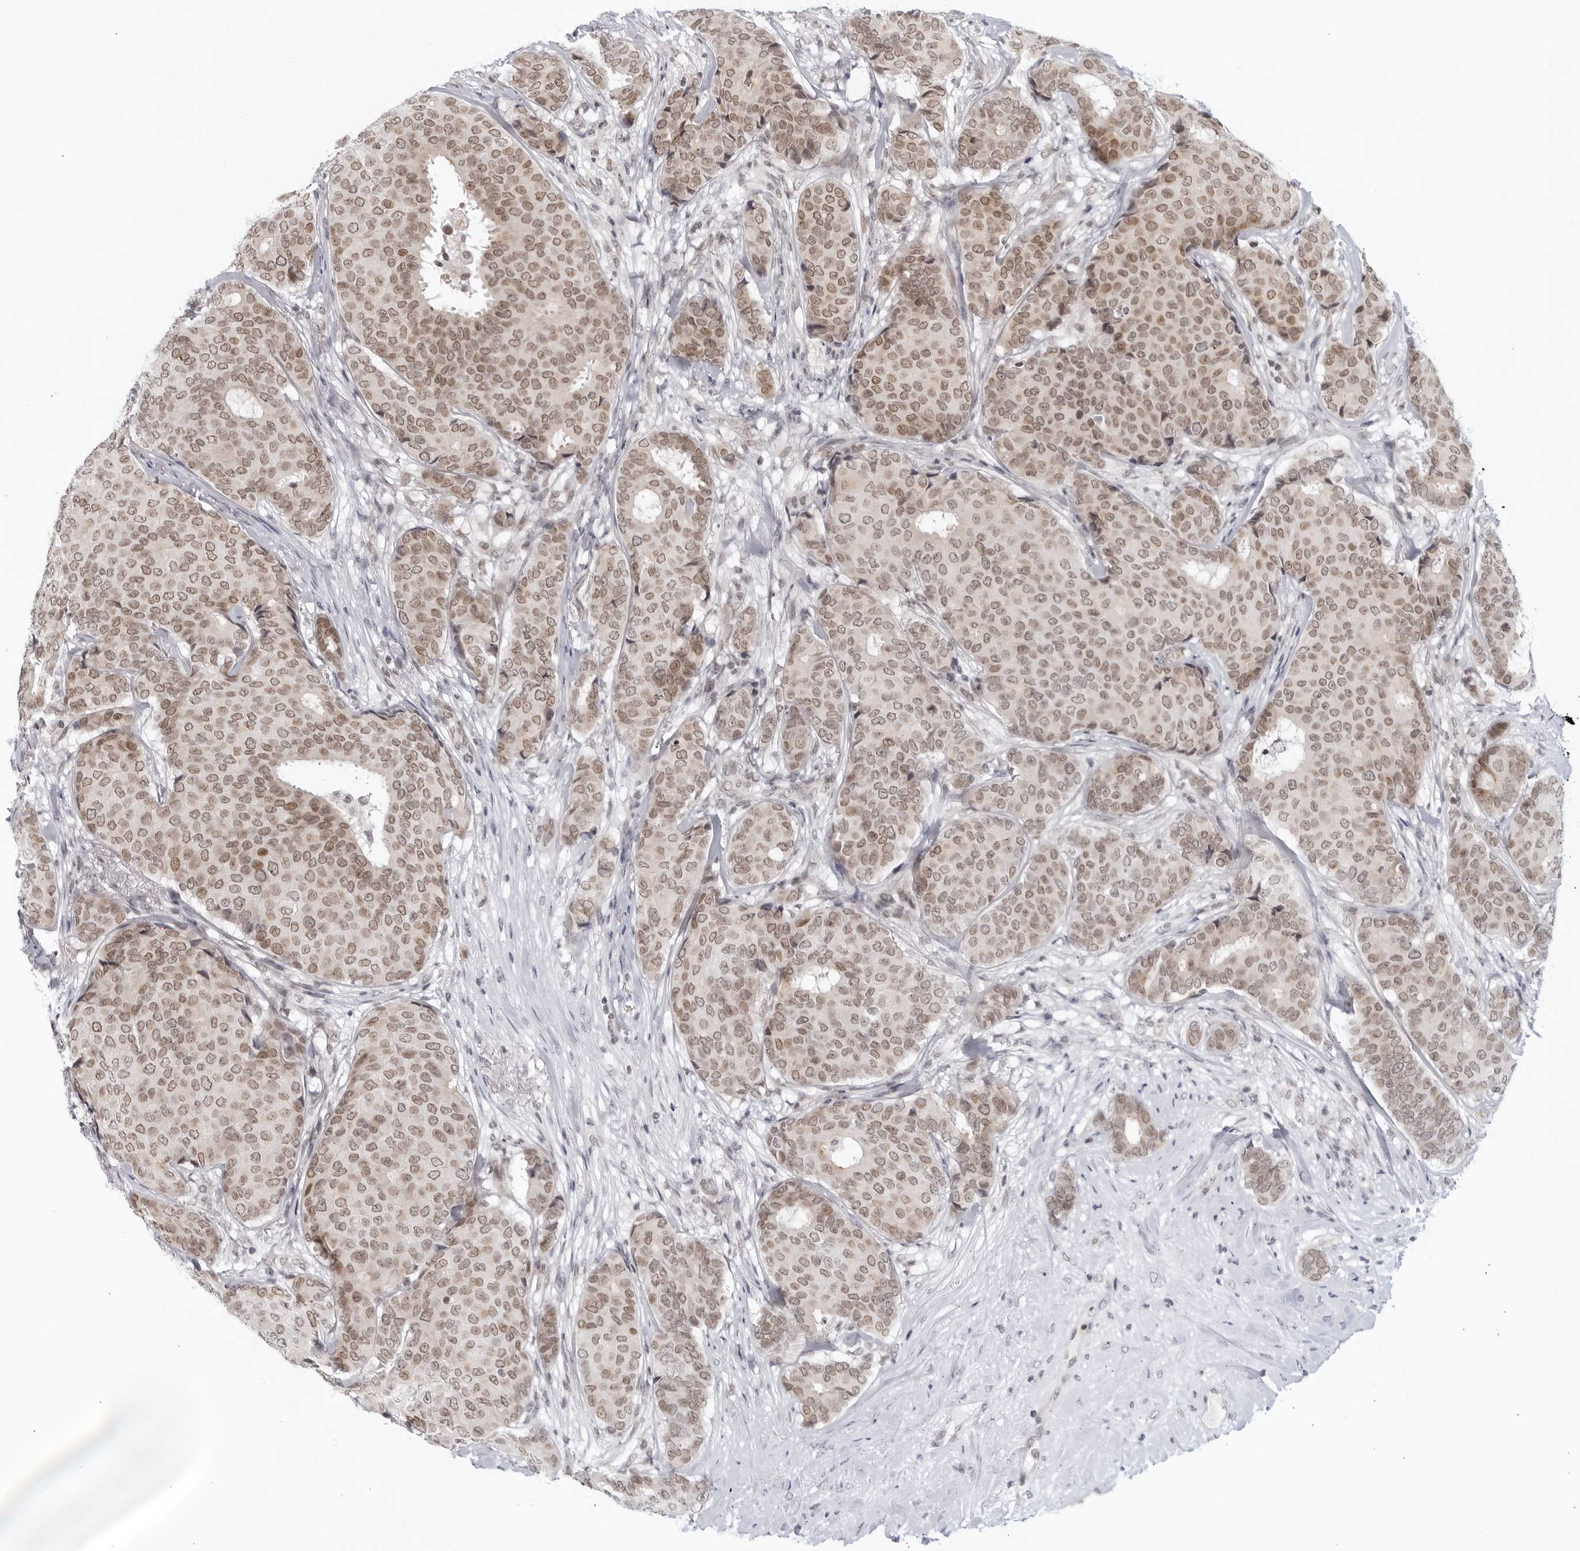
{"staining": {"intensity": "moderate", "quantity": ">75%", "location": "cytoplasmic/membranous,nuclear"}, "tissue": "breast cancer", "cell_type": "Tumor cells", "image_type": "cancer", "snomed": [{"axis": "morphology", "description": "Duct carcinoma"}, {"axis": "topography", "description": "Breast"}], "caption": "Infiltrating ductal carcinoma (breast) stained with a protein marker demonstrates moderate staining in tumor cells.", "gene": "RAB11FIP3", "patient": {"sex": "female", "age": 75}}